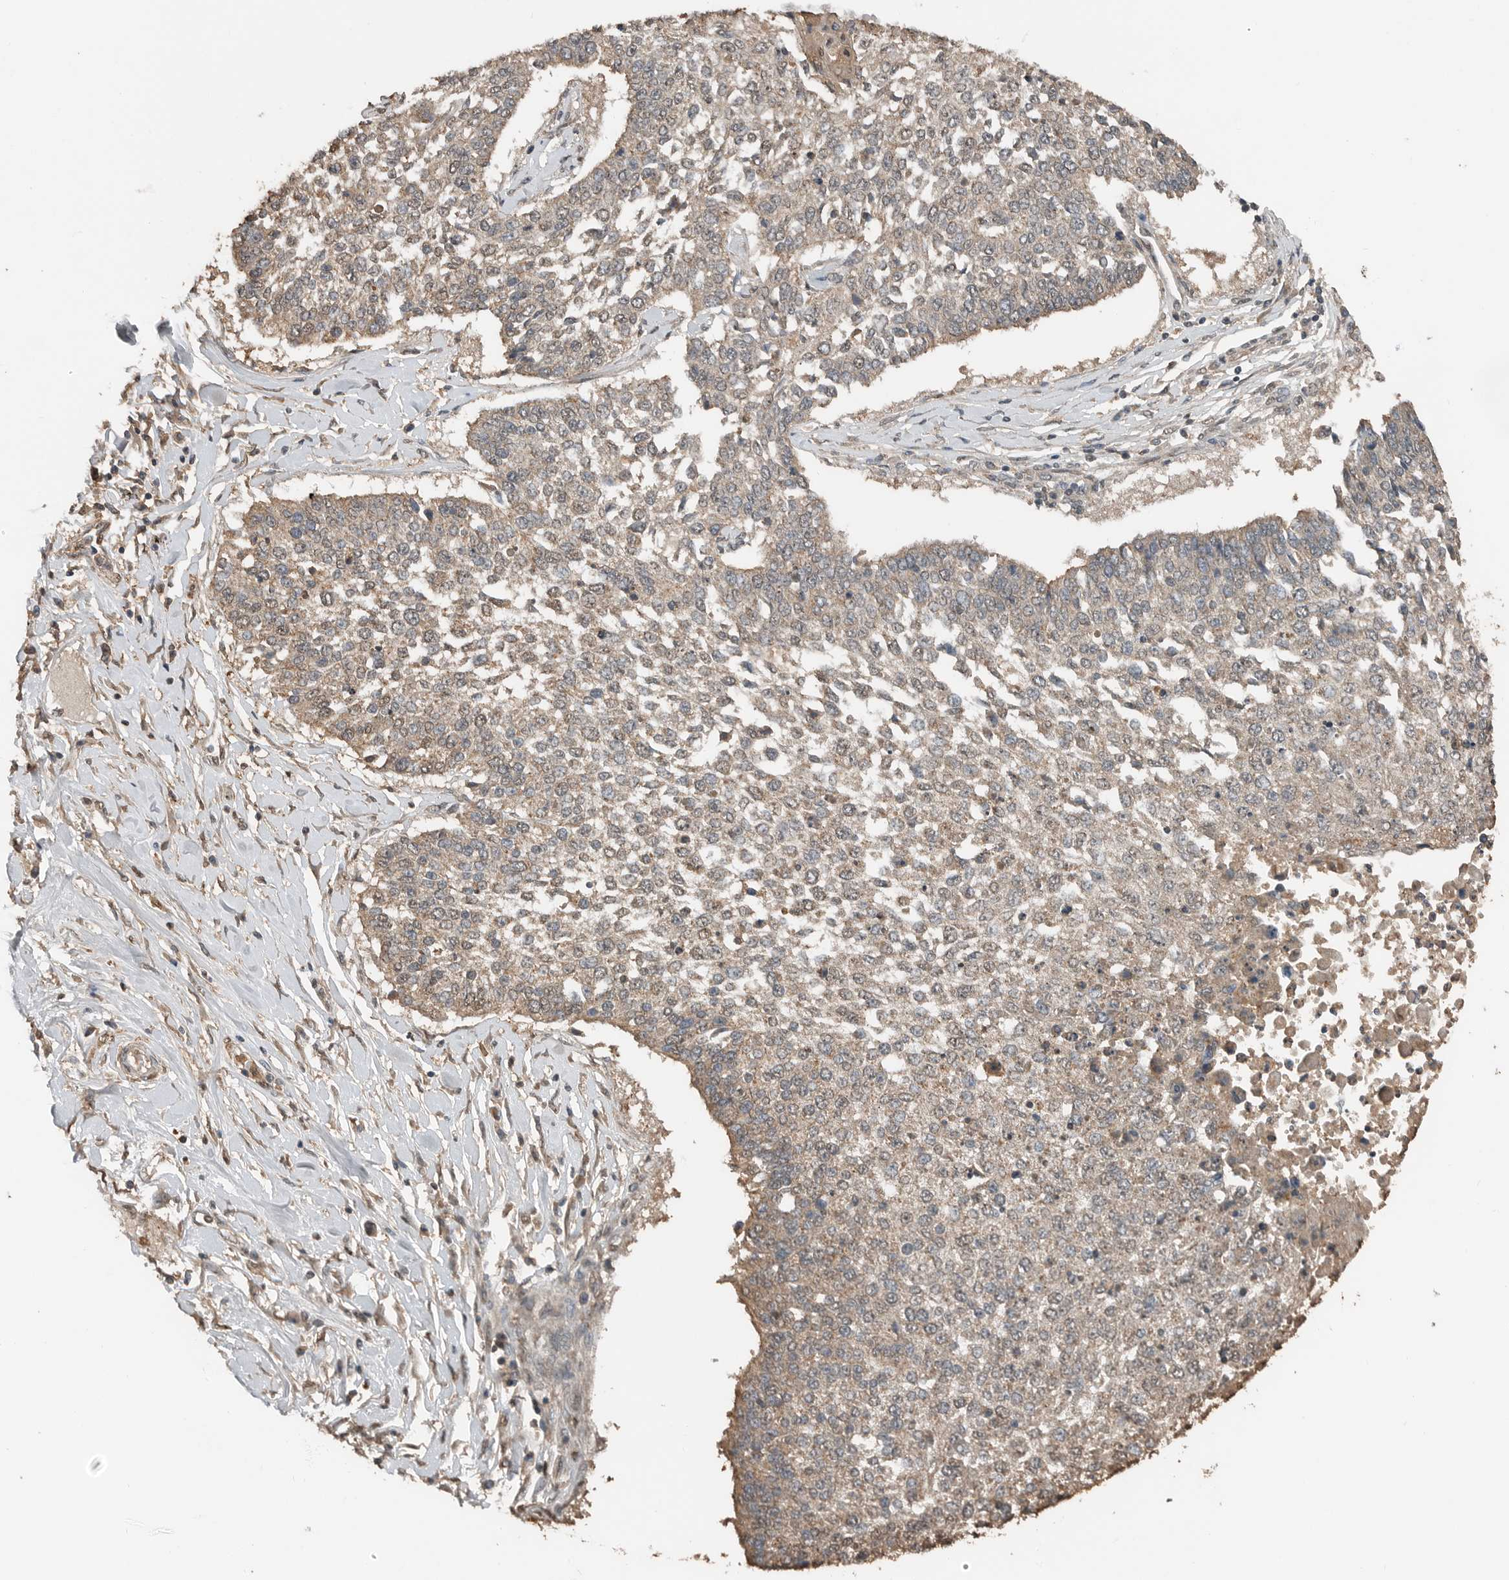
{"staining": {"intensity": "weak", "quantity": ">75%", "location": "cytoplasmic/membranous,nuclear"}, "tissue": "lung cancer", "cell_type": "Tumor cells", "image_type": "cancer", "snomed": [{"axis": "morphology", "description": "Normal tissue, NOS"}, {"axis": "morphology", "description": "Squamous cell carcinoma, NOS"}, {"axis": "topography", "description": "Cartilage tissue"}, {"axis": "topography", "description": "Bronchus"}, {"axis": "topography", "description": "Lung"}, {"axis": "topography", "description": "Peripheral nerve tissue"}], "caption": "An image showing weak cytoplasmic/membranous and nuclear staining in about >75% of tumor cells in squamous cell carcinoma (lung), as visualized by brown immunohistochemical staining.", "gene": "BLZF1", "patient": {"sex": "female", "age": 49}}